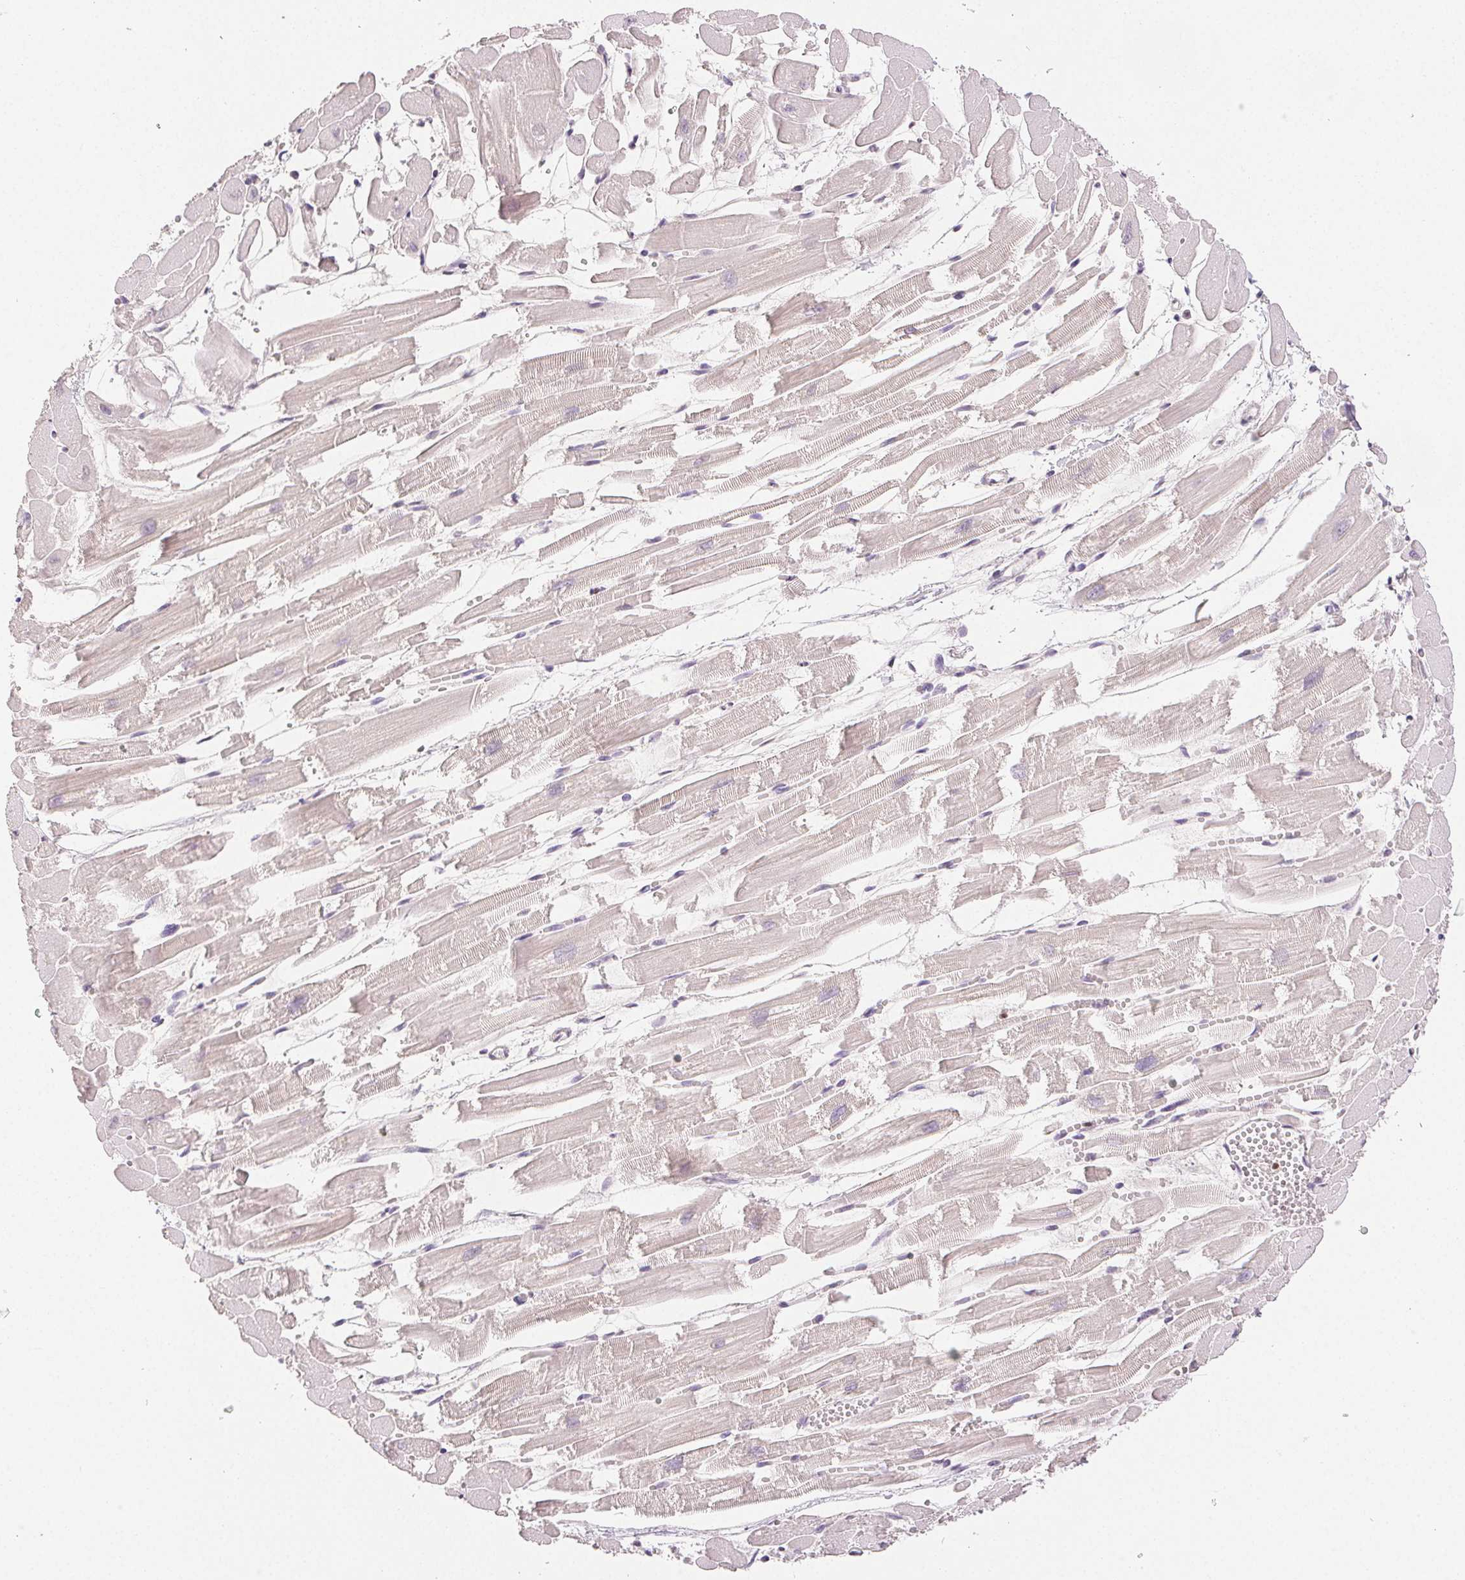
{"staining": {"intensity": "negative", "quantity": "none", "location": "none"}, "tissue": "heart muscle", "cell_type": "Cardiomyocytes", "image_type": "normal", "snomed": [{"axis": "morphology", "description": "Normal tissue, NOS"}, {"axis": "topography", "description": "Heart"}], "caption": "Protein analysis of normal heart muscle demonstrates no significant staining in cardiomyocytes.", "gene": "RUNX2", "patient": {"sex": "female", "age": 52}}